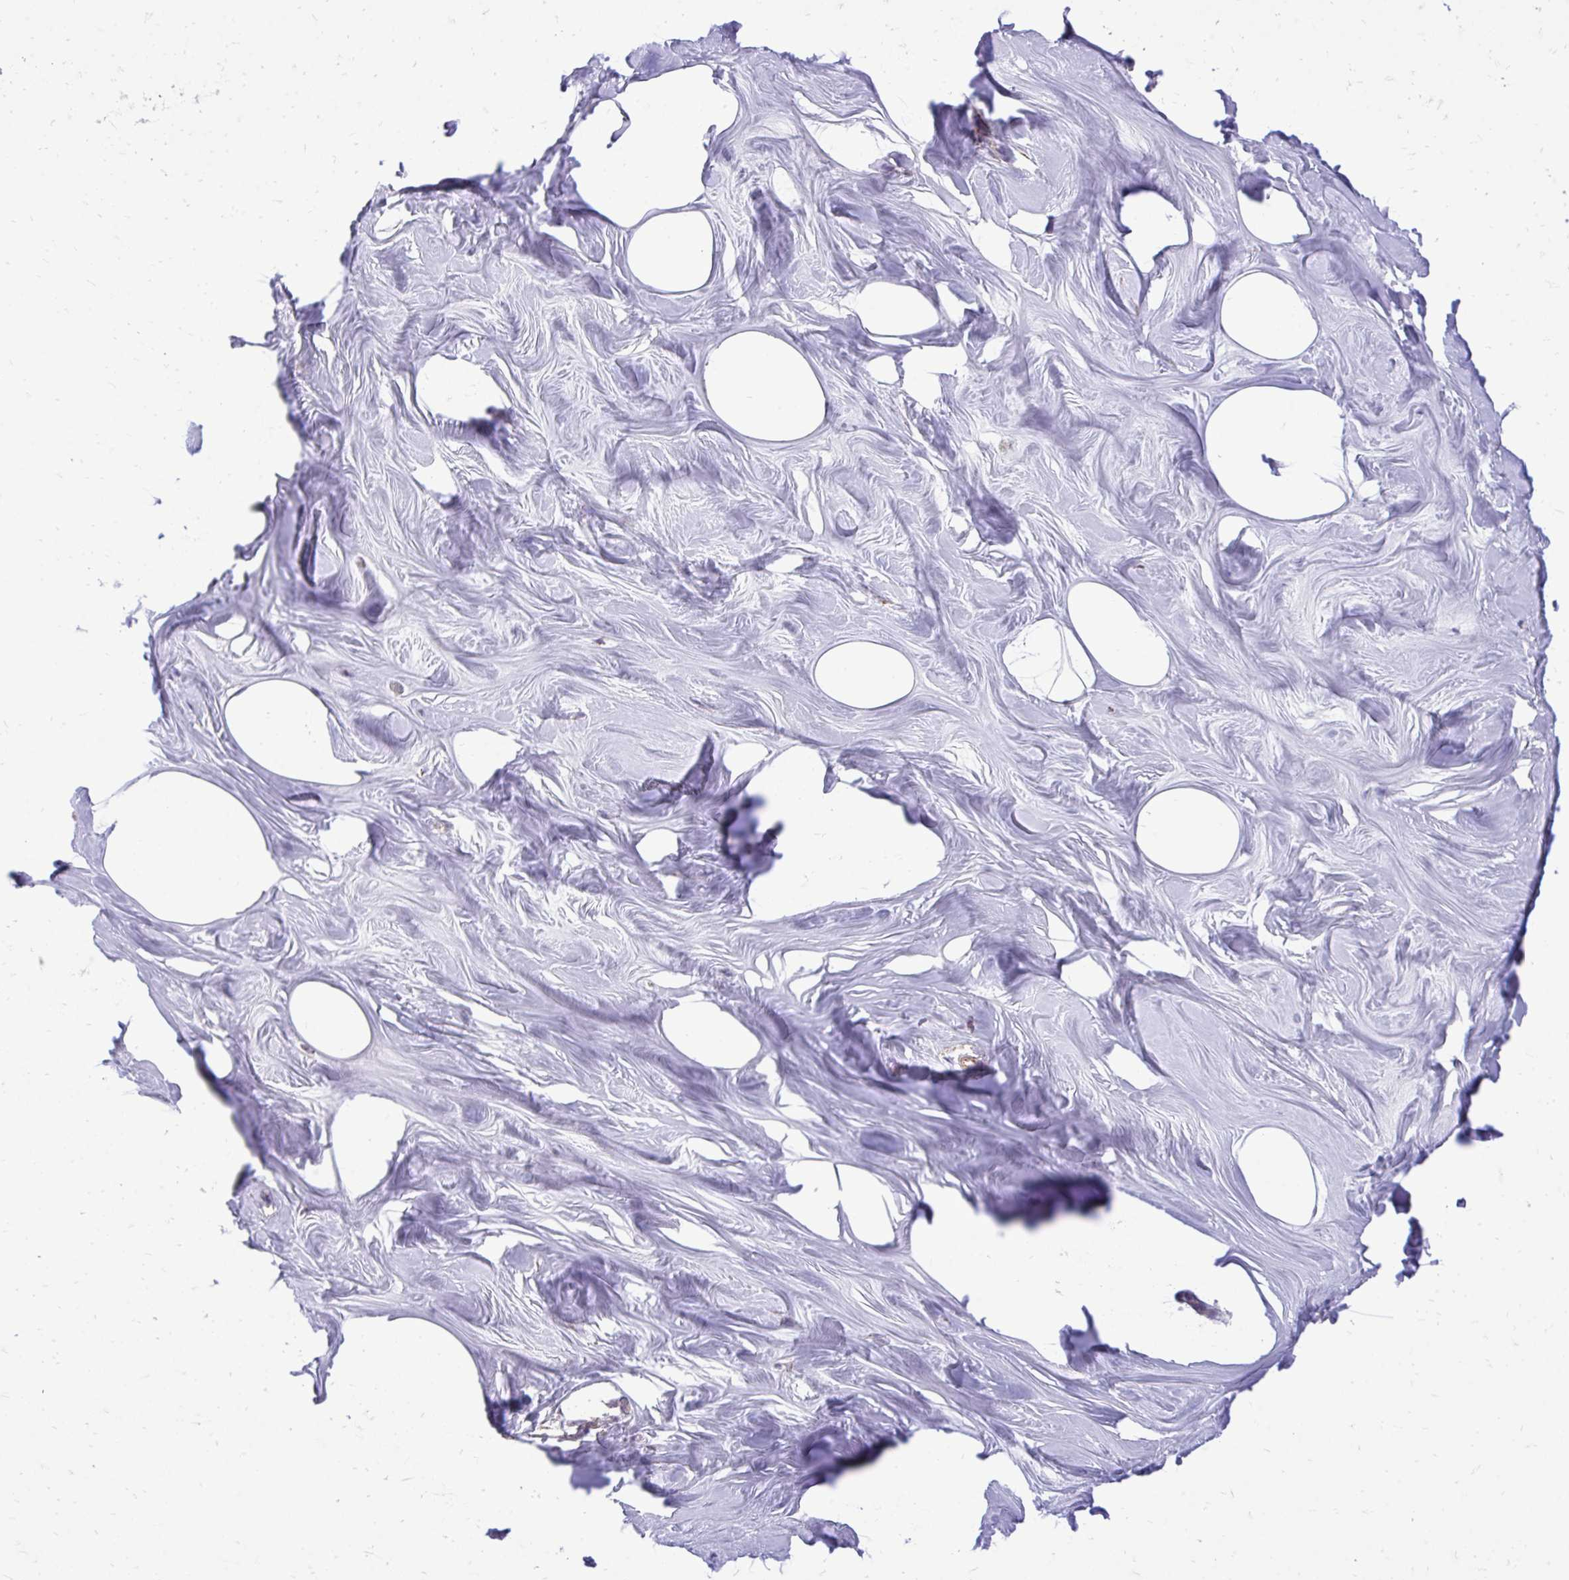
{"staining": {"intensity": "negative", "quantity": "none", "location": "none"}, "tissue": "breast", "cell_type": "Adipocytes", "image_type": "normal", "snomed": [{"axis": "morphology", "description": "Normal tissue, NOS"}, {"axis": "topography", "description": "Breast"}], "caption": "The image exhibits no significant staining in adipocytes of breast. (DAB (3,3'-diaminobenzidine) immunohistochemistry with hematoxylin counter stain).", "gene": "UBE2C", "patient": {"sex": "female", "age": 27}}